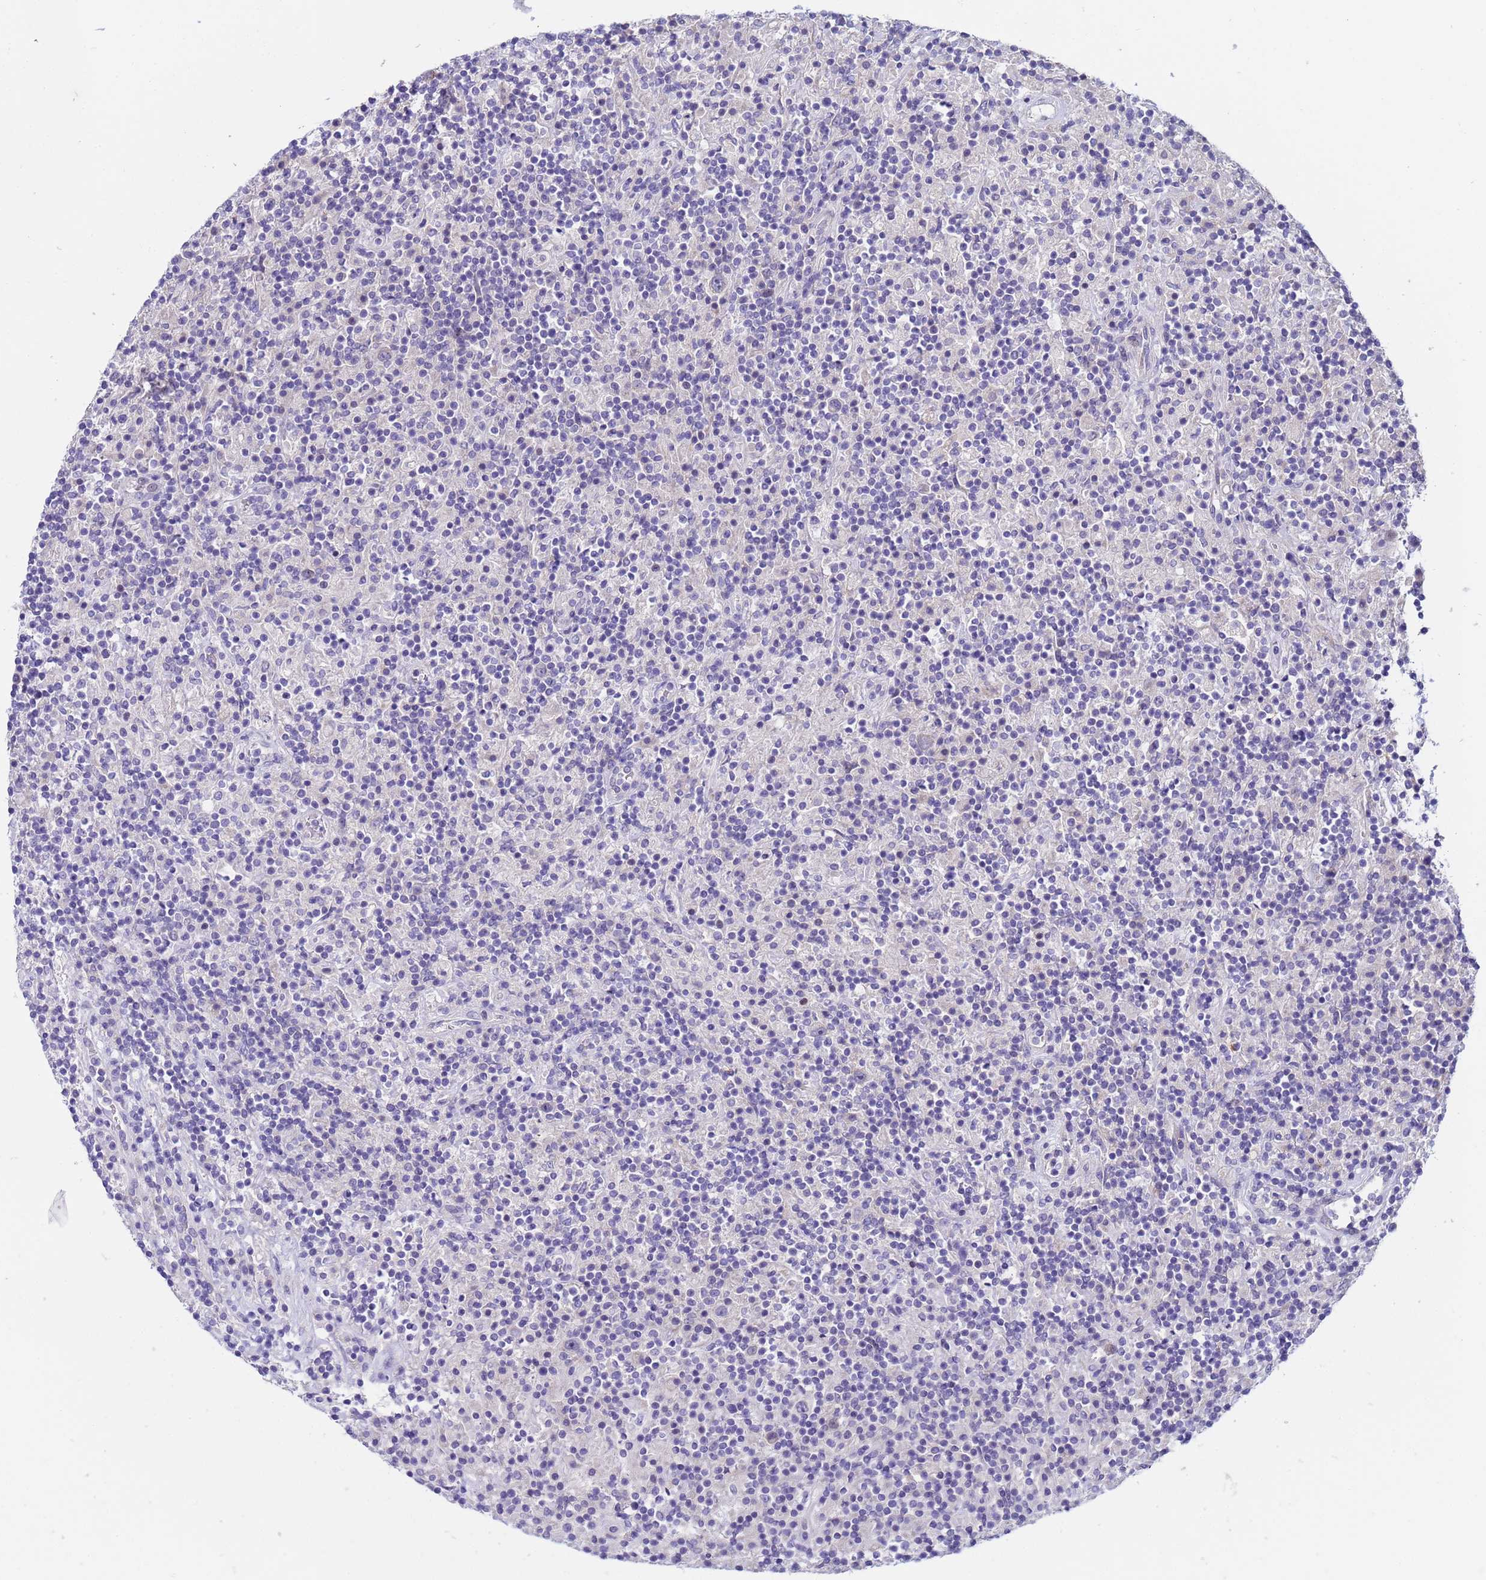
{"staining": {"intensity": "negative", "quantity": "none", "location": "none"}, "tissue": "lymphoma", "cell_type": "Tumor cells", "image_type": "cancer", "snomed": [{"axis": "morphology", "description": "Hodgkin's disease, NOS"}, {"axis": "topography", "description": "Lymph node"}], "caption": "The immunohistochemistry photomicrograph has no significant staining in tumor cells of Hodgkin's disease tissue.", "gene": "IGSF11", "patient": {"sex": "male", "age": 70}}